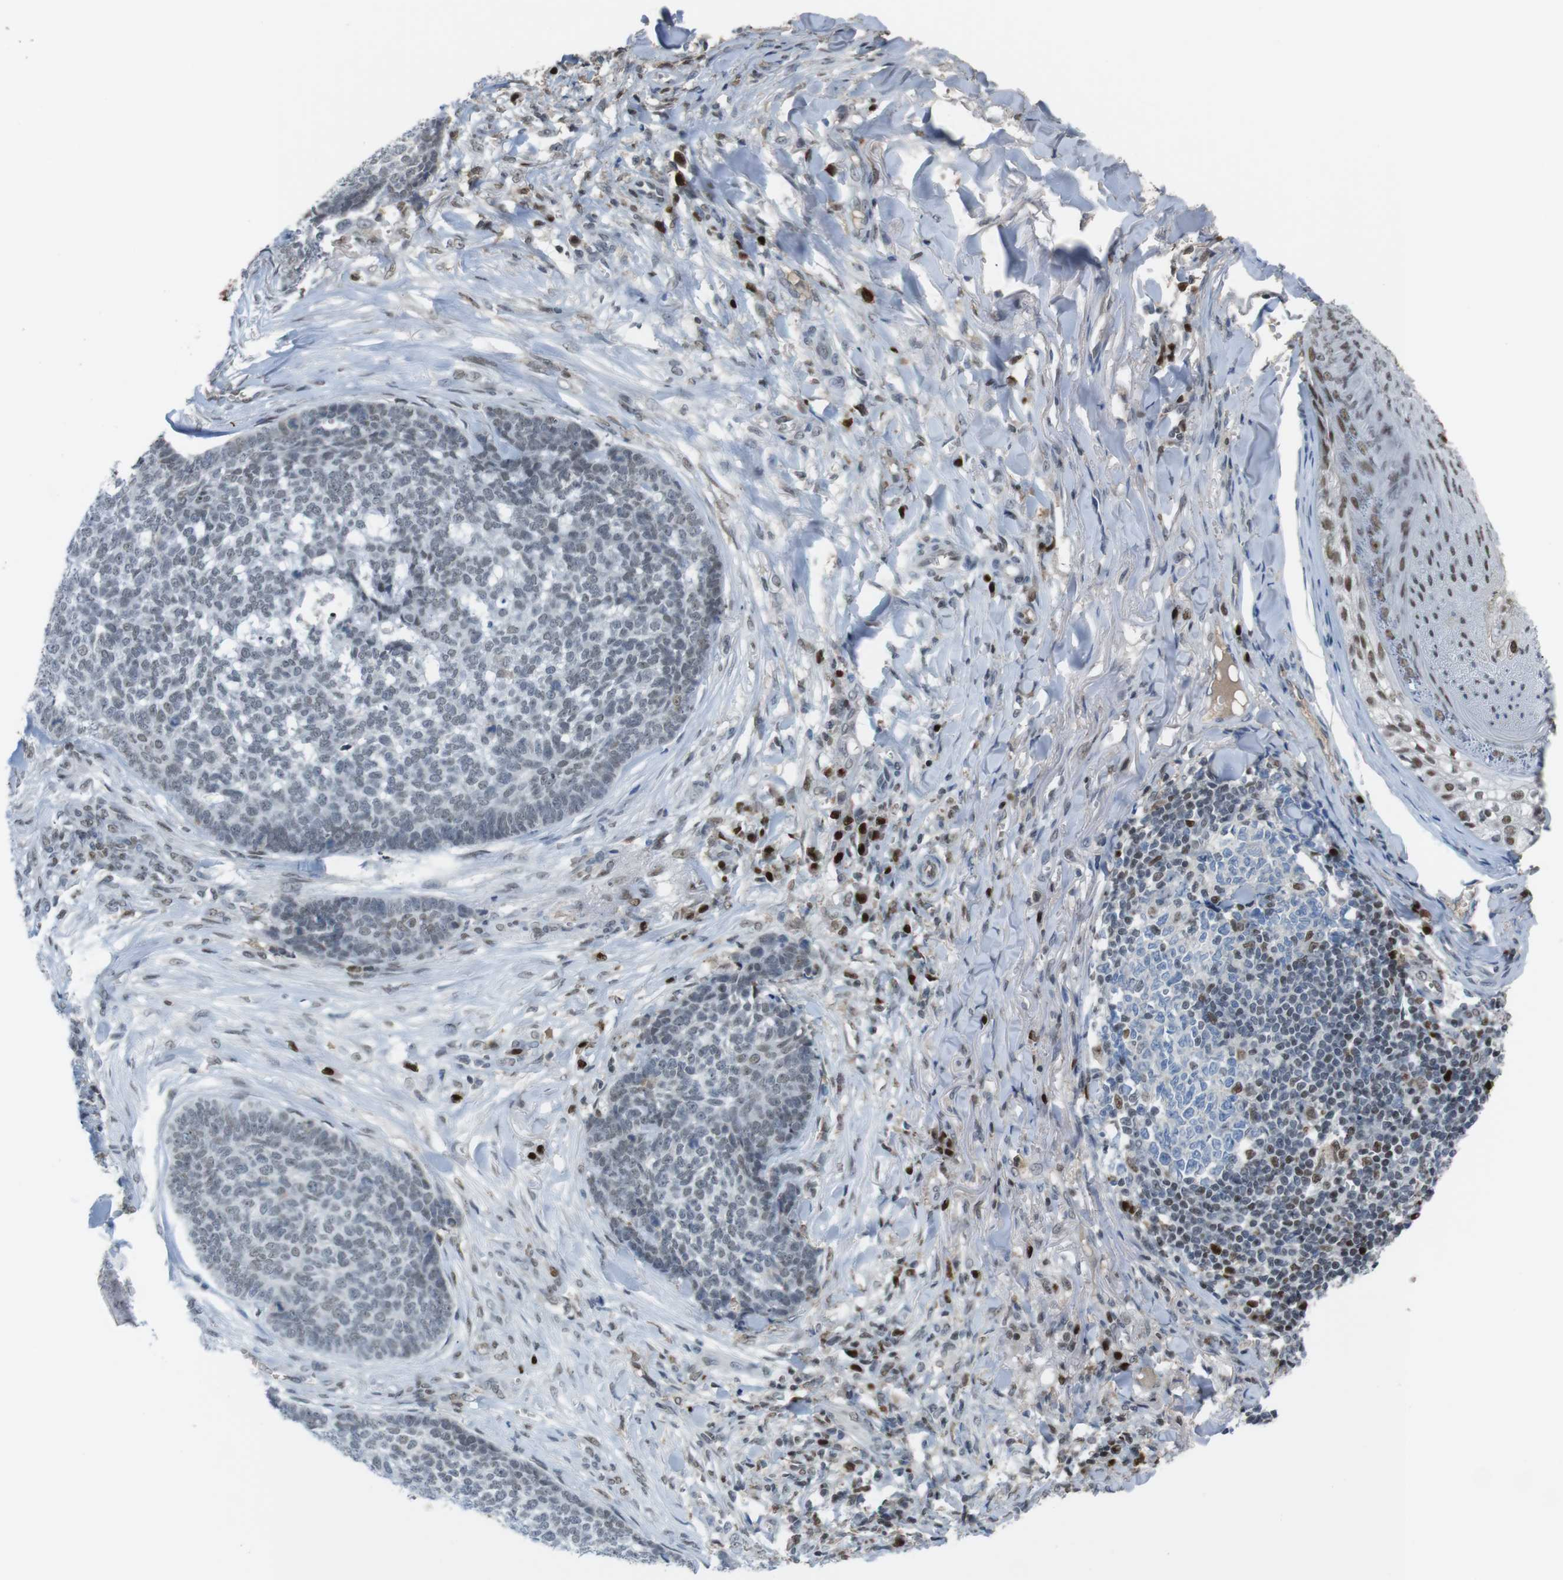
{"staining": {"intensity": "negative", "quantity": "none", "location": "none"}, "tissue": "skin cancer", "cell_type": "Tumor cells", "image_type": "cancer", "snomed": [{"axis": "morphology", "description": "Basal cell carcinoma"}, {"axis": "topography", "description": "Skin"}], "caption": "DAB (3,3'-diaminobenzidine) immunohistochemical staining of human basal cell carcinoma (skin) reveals no significant positivity in tumor cells.", "gene": "SUB1", "patient": {"sex": "male", "age": 84}}